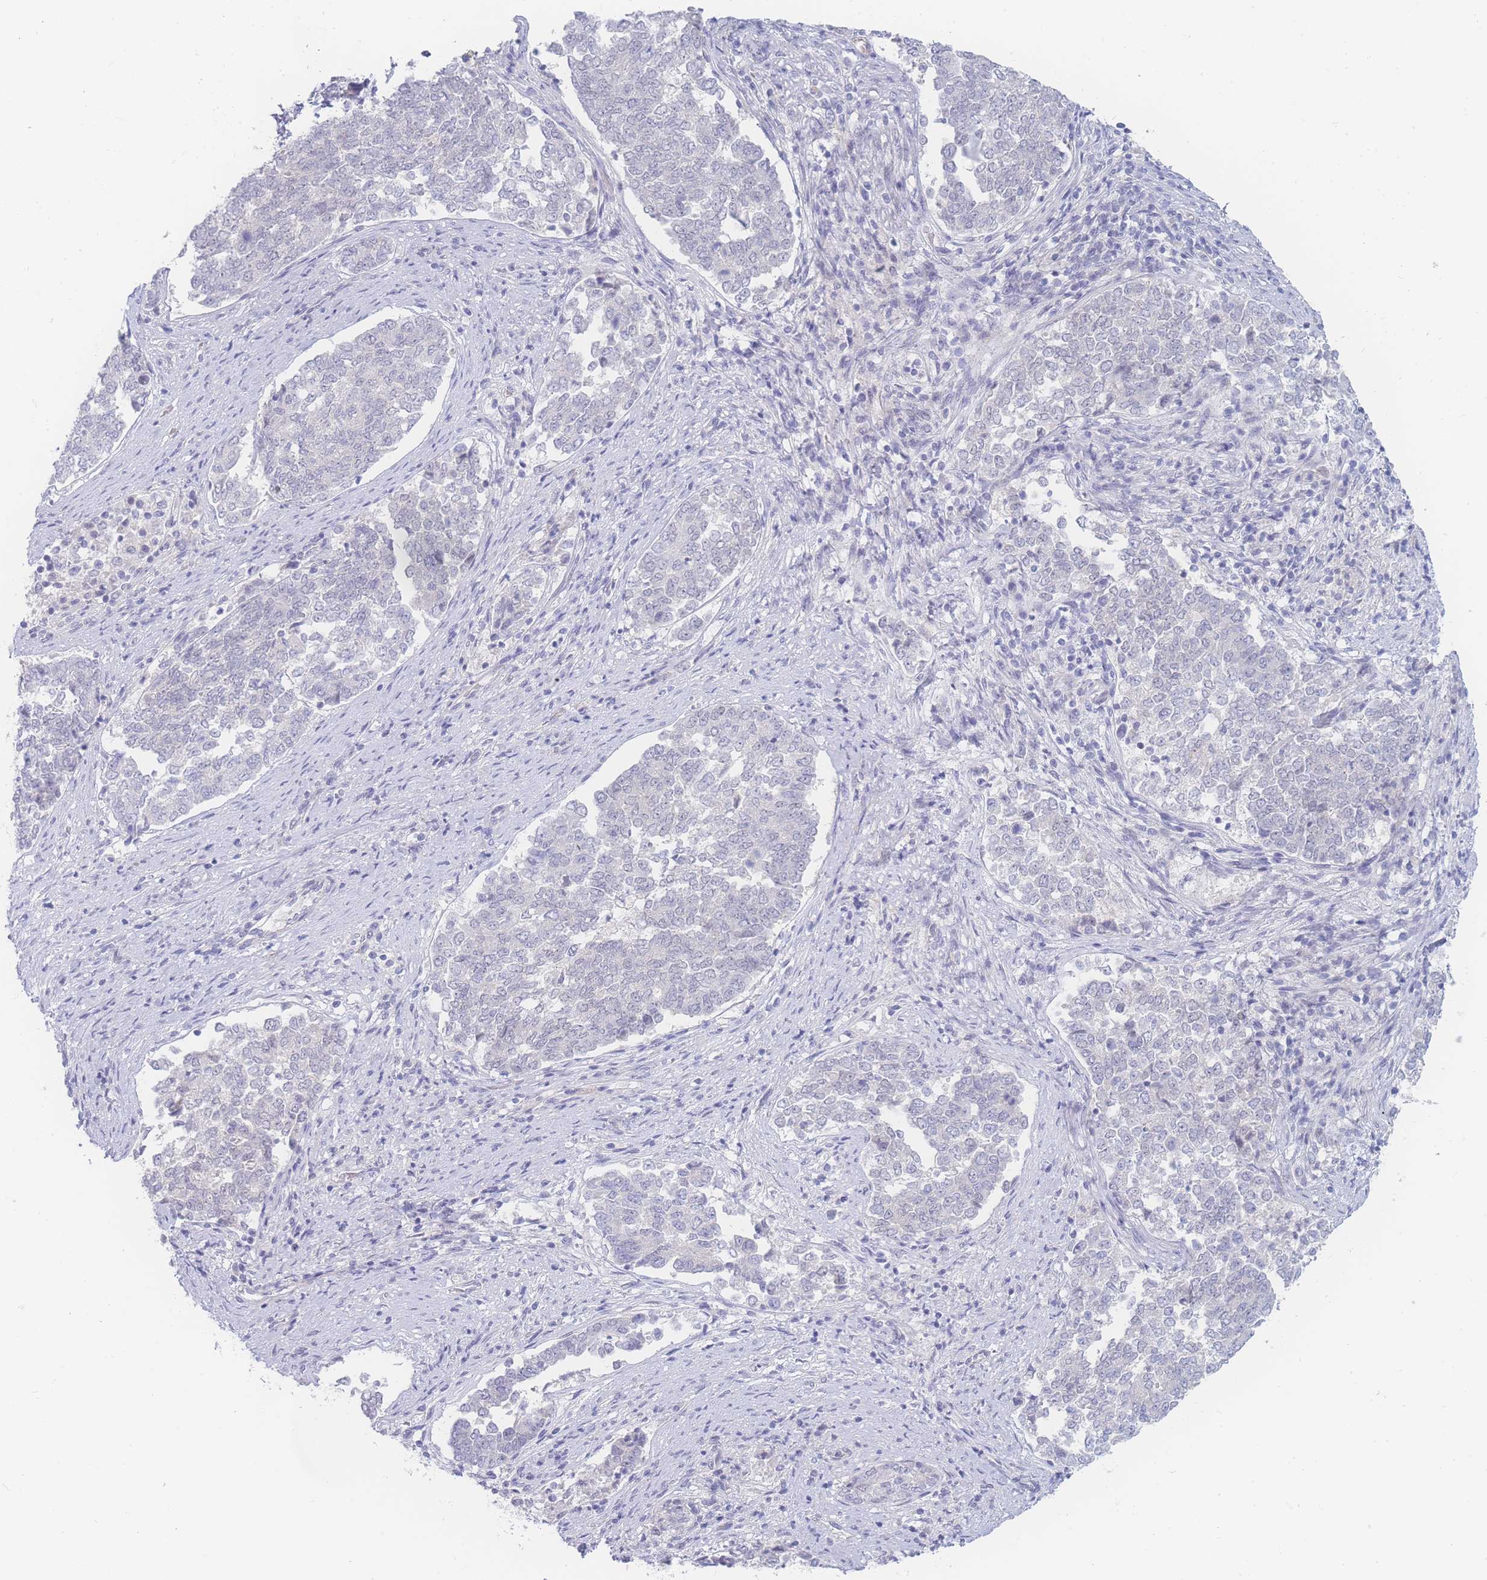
{"staining": {"intensity": "negative", "quantity": "none", "location": "none"}, "tissue": "endometrial cancer", "cell_type": "Tumor cells", "image_type": "cancer", "snomed": [{"axis": "morphology", "description": "Adenocarcinoma, NOS"}, {"axis": "topography", "description": "Endometrium"}], "caption": "DAB (3,3'-diaminobenzidine) immunohistochemical staining of human endometrial adenocarcinoma exhibits no significant staining in tumor cells.", "gene": "PRSS22", "patient": {"sex": "female", "age": 80}}